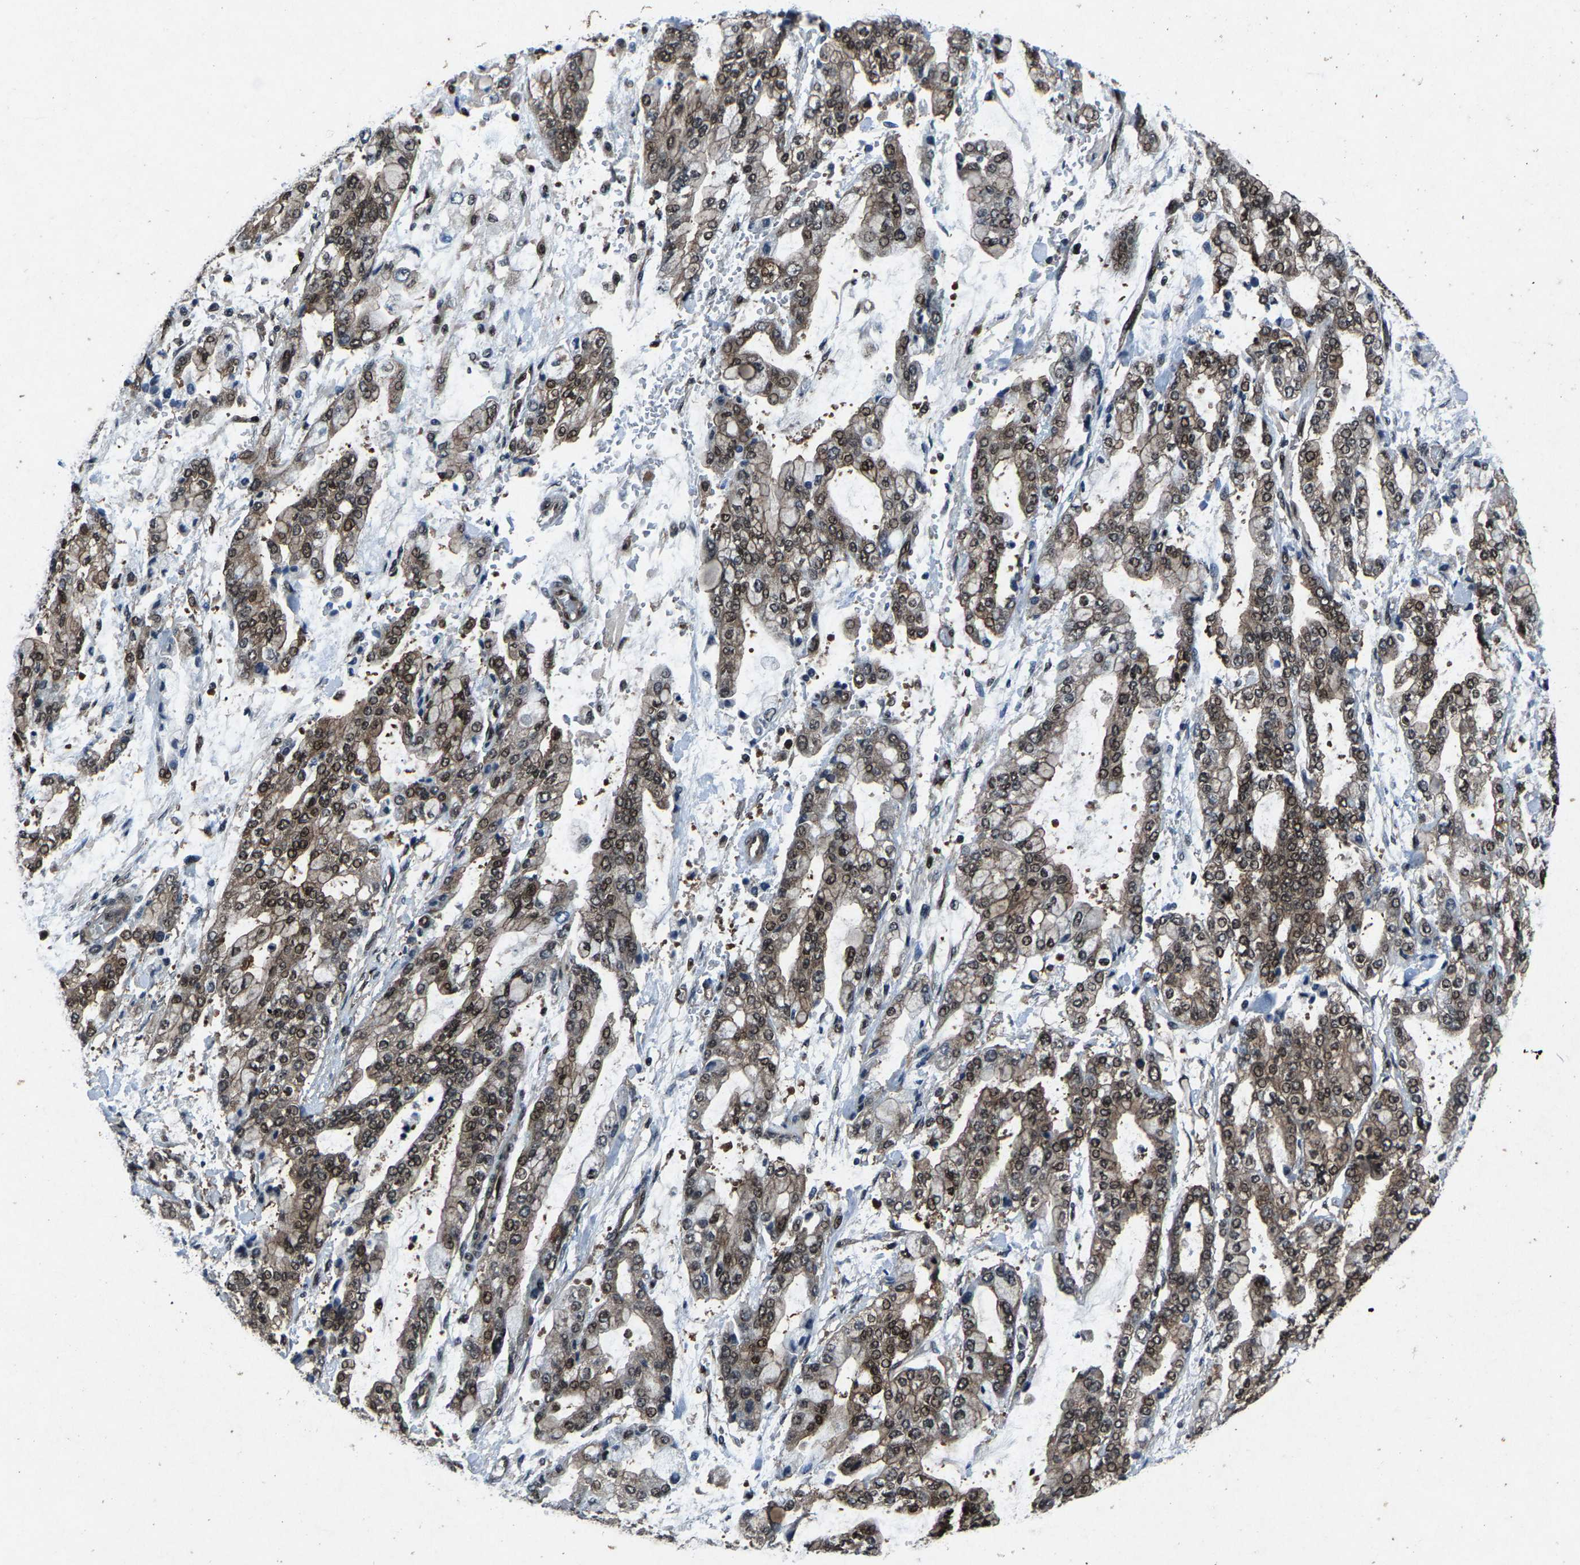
{"staining": {"intensity": "moderate", "quantity": ">75%", "location": "cytoplasmic/membranous,nuclear"}, "tissue": "stomach cancer", "cell_type": "Tumor cells", "image_type": "cancer", "snomed": [{"axis": "morphology", "description": "Normal tissue, NOS"}, {"axis": "morphology", "description": "Adenocarcinoma, NOS"}, {"axis": "topography", "description": "Stomach, upper"}, {"axis": "topography", "description": "Stomach"}], "caption": "Immunohistochemical staining of adenocarcinoma (stomach) exhibits moderate cytoplasmic/membranous and nuclear protein staining in approximately >75% of tumor cells. (Stains: DAB (3,3'-diaminobenzidine) in brown, nuclei in blue, Microscopy: brightfield microscopy at high magnification).", "gene": "ATXN3", "patient": {"sex": "male", "age": 76}}